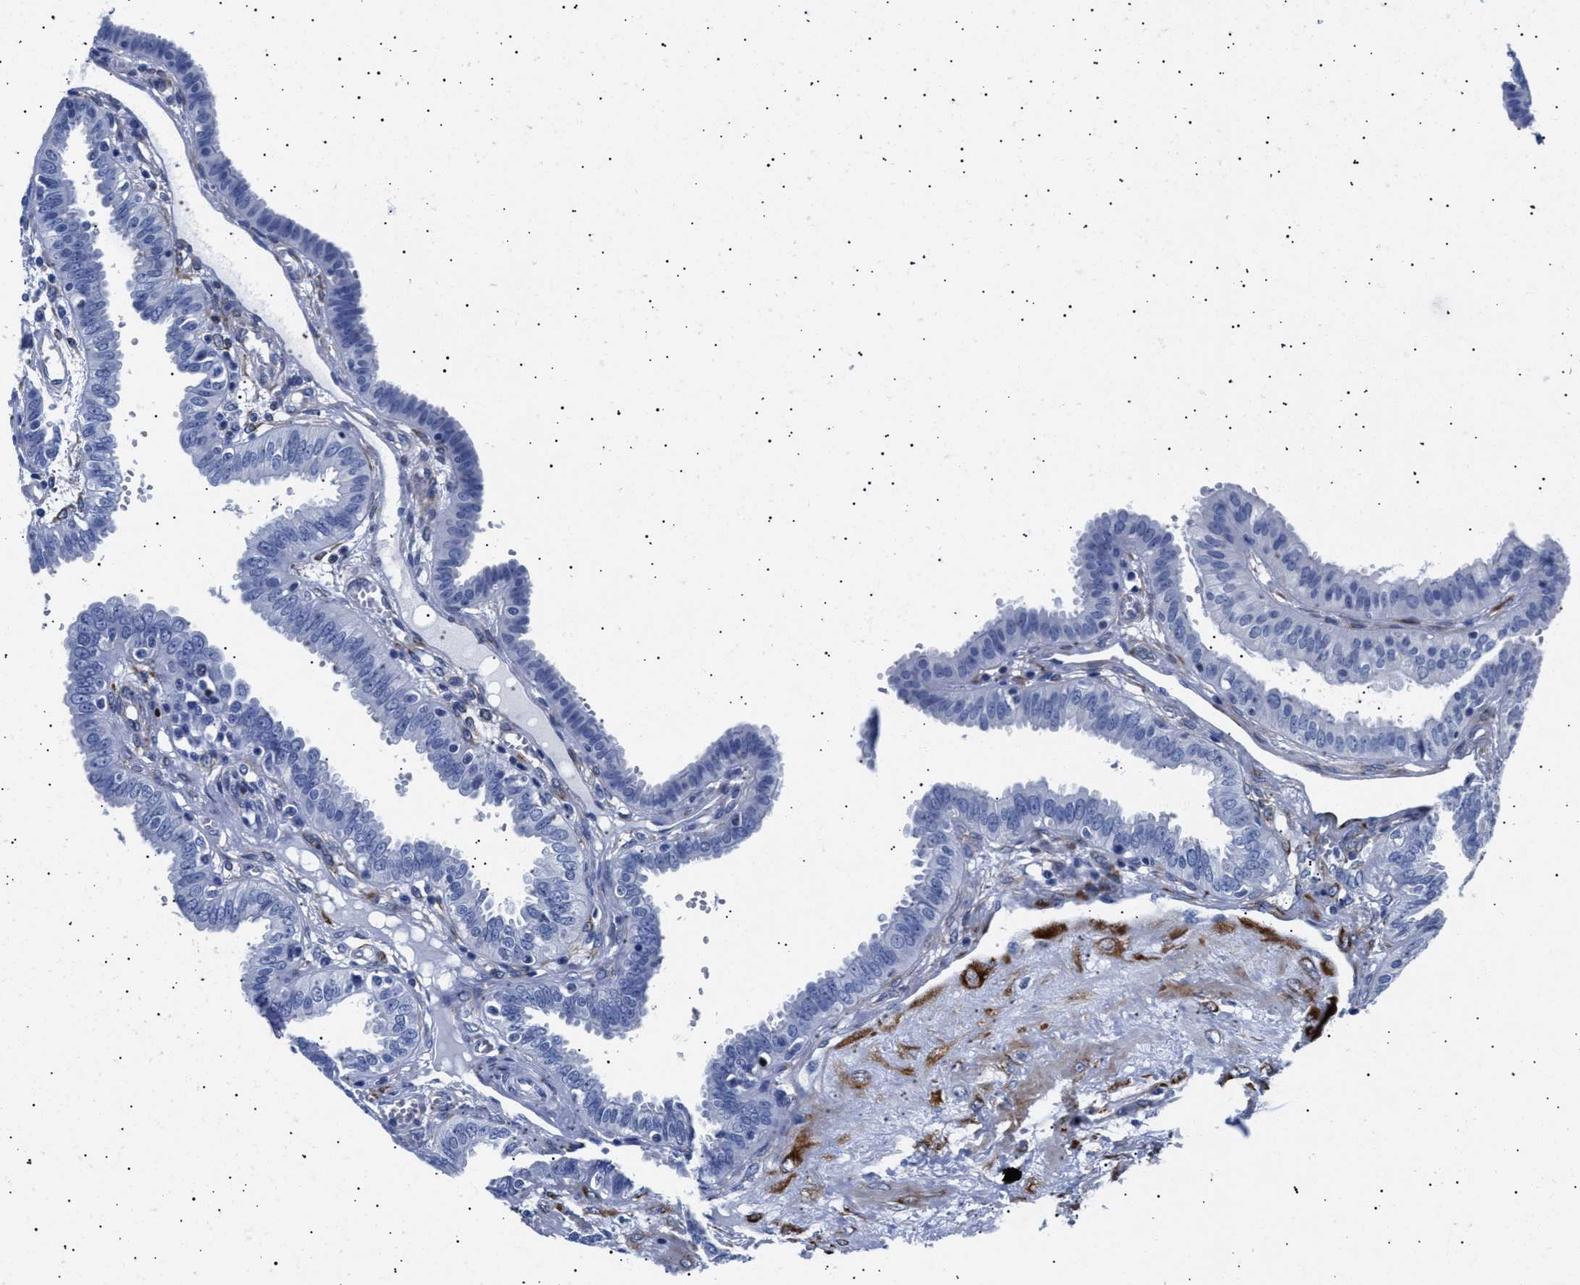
{"staining": {"intensity": "negative", "quantity": "none", "location": "none"}, "tissue": "fallopian tube", "cell_type": "Glandular cells", "image_type": "normal", "snomed": [{"axis": "morphology", "description": "Normal tissue, NOS"}, {"axis": "topography", "description": "Fallopian tube"}, {"axis": "topography", "description": "Placenta"}], "caption": "DAB immunohistochemical staining of normal human fallopian tube reveals no significant staining in glandular cells. (DAB IHC with hematoxylin counter stain).", "gene": "HEMGN", "patient": {"sex": "female", "age": 32}}